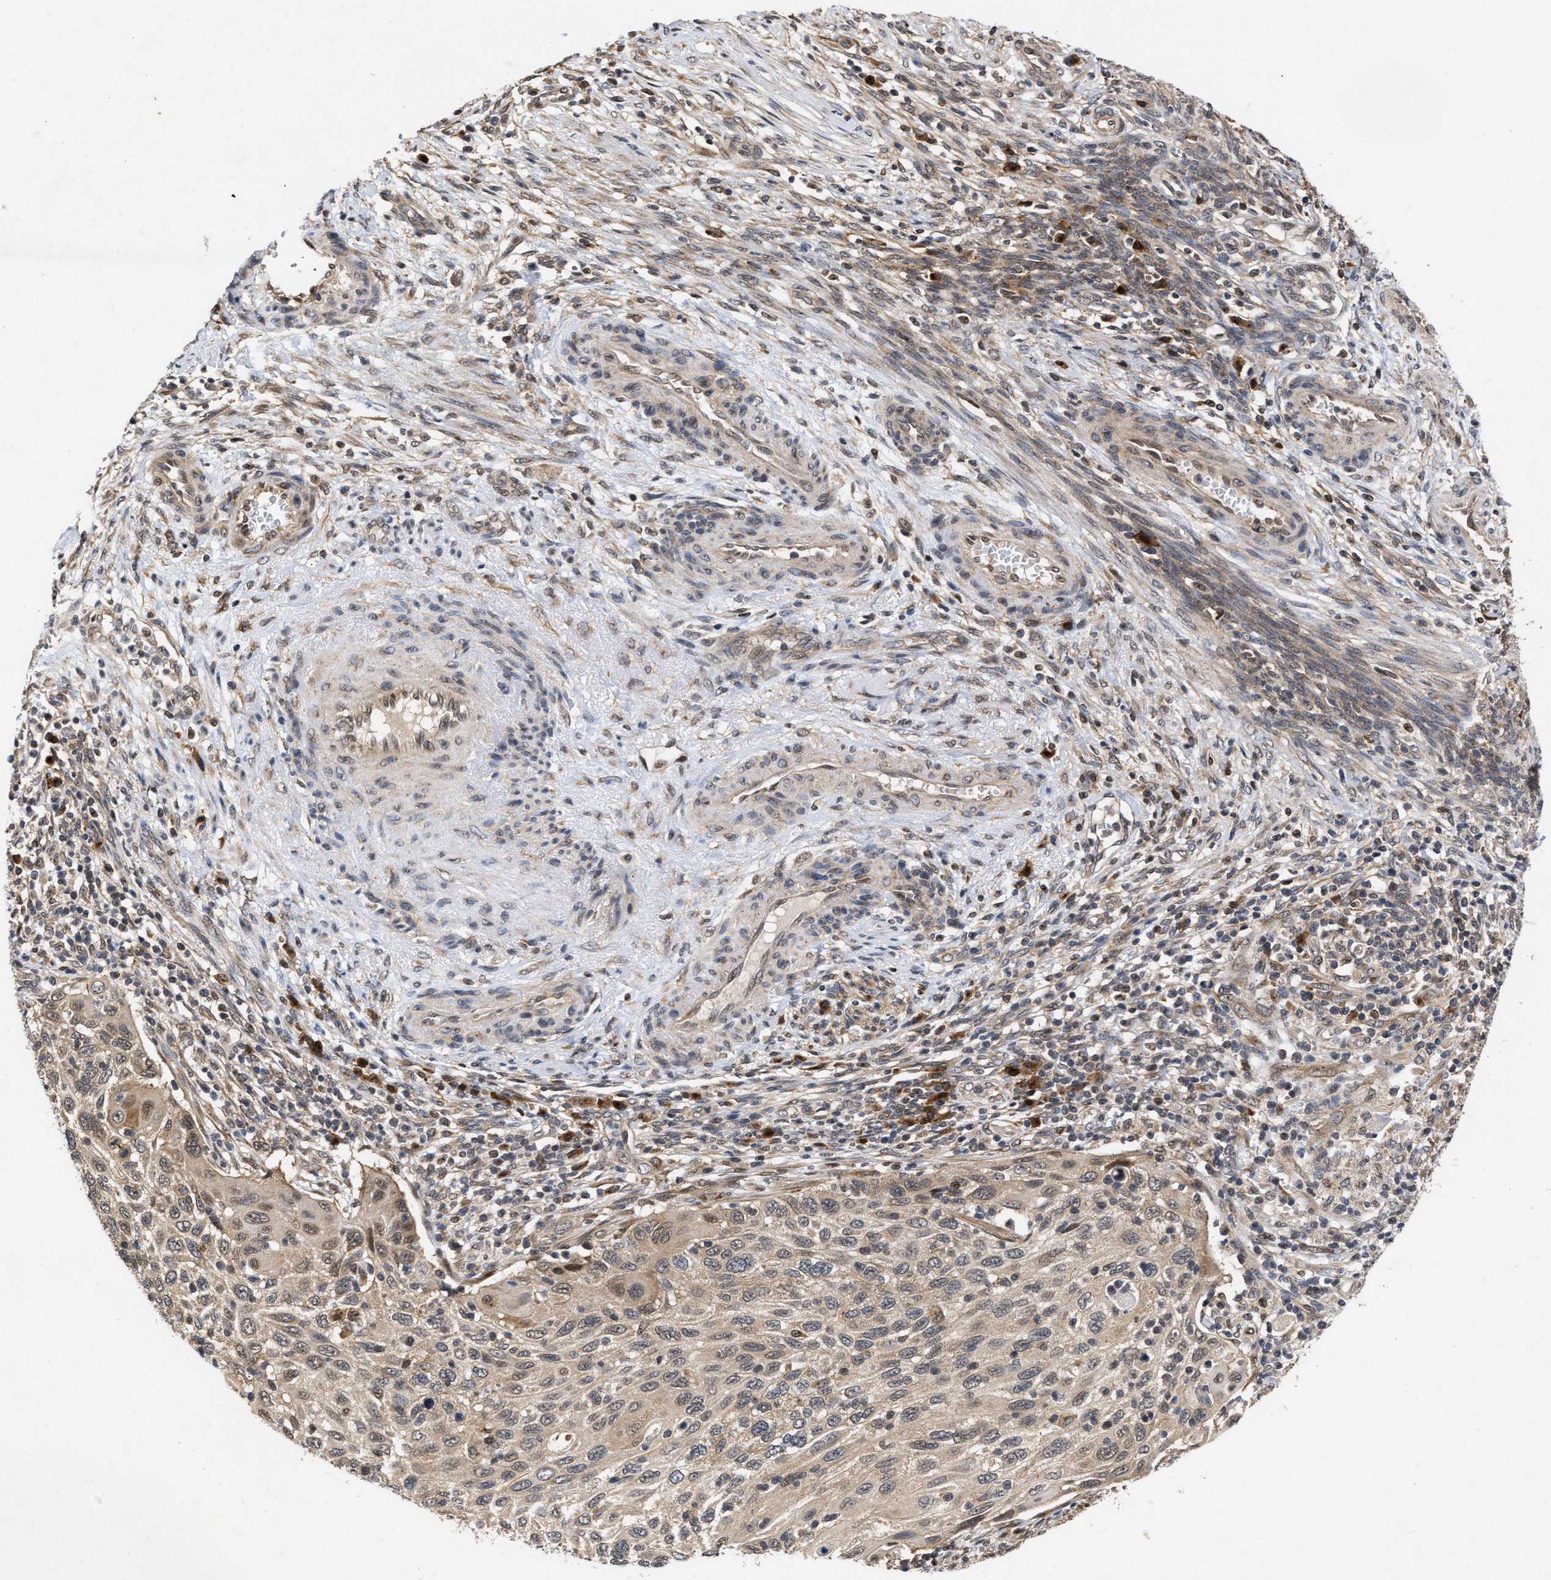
{"staining": {"intensity": "weak", "quantity": ">75%", "location": "cytoplasmic/membranous"}, "tissue": "cervical cancer", "cell_type": "Tumor cells", "image_type": "cancer", "snomed": [{"axis": "morphology", "description": "Squamous cell carcinoma, NOS"}, {"axis": "topography", "description": "Cervix"}], "caption": "The photomicrograph shows a brown stain indicating the presence of a protein in the cytoplasmic/membranous of tumor cells in squamous cell carcinoma (cervical). The staining is performed using DAB brown chromogen to label protein expression. The nuclei are counter-stained blue using hematoxylin.", "gene": "CLIP2", "patient": {"sex": "female", "age": 70}}